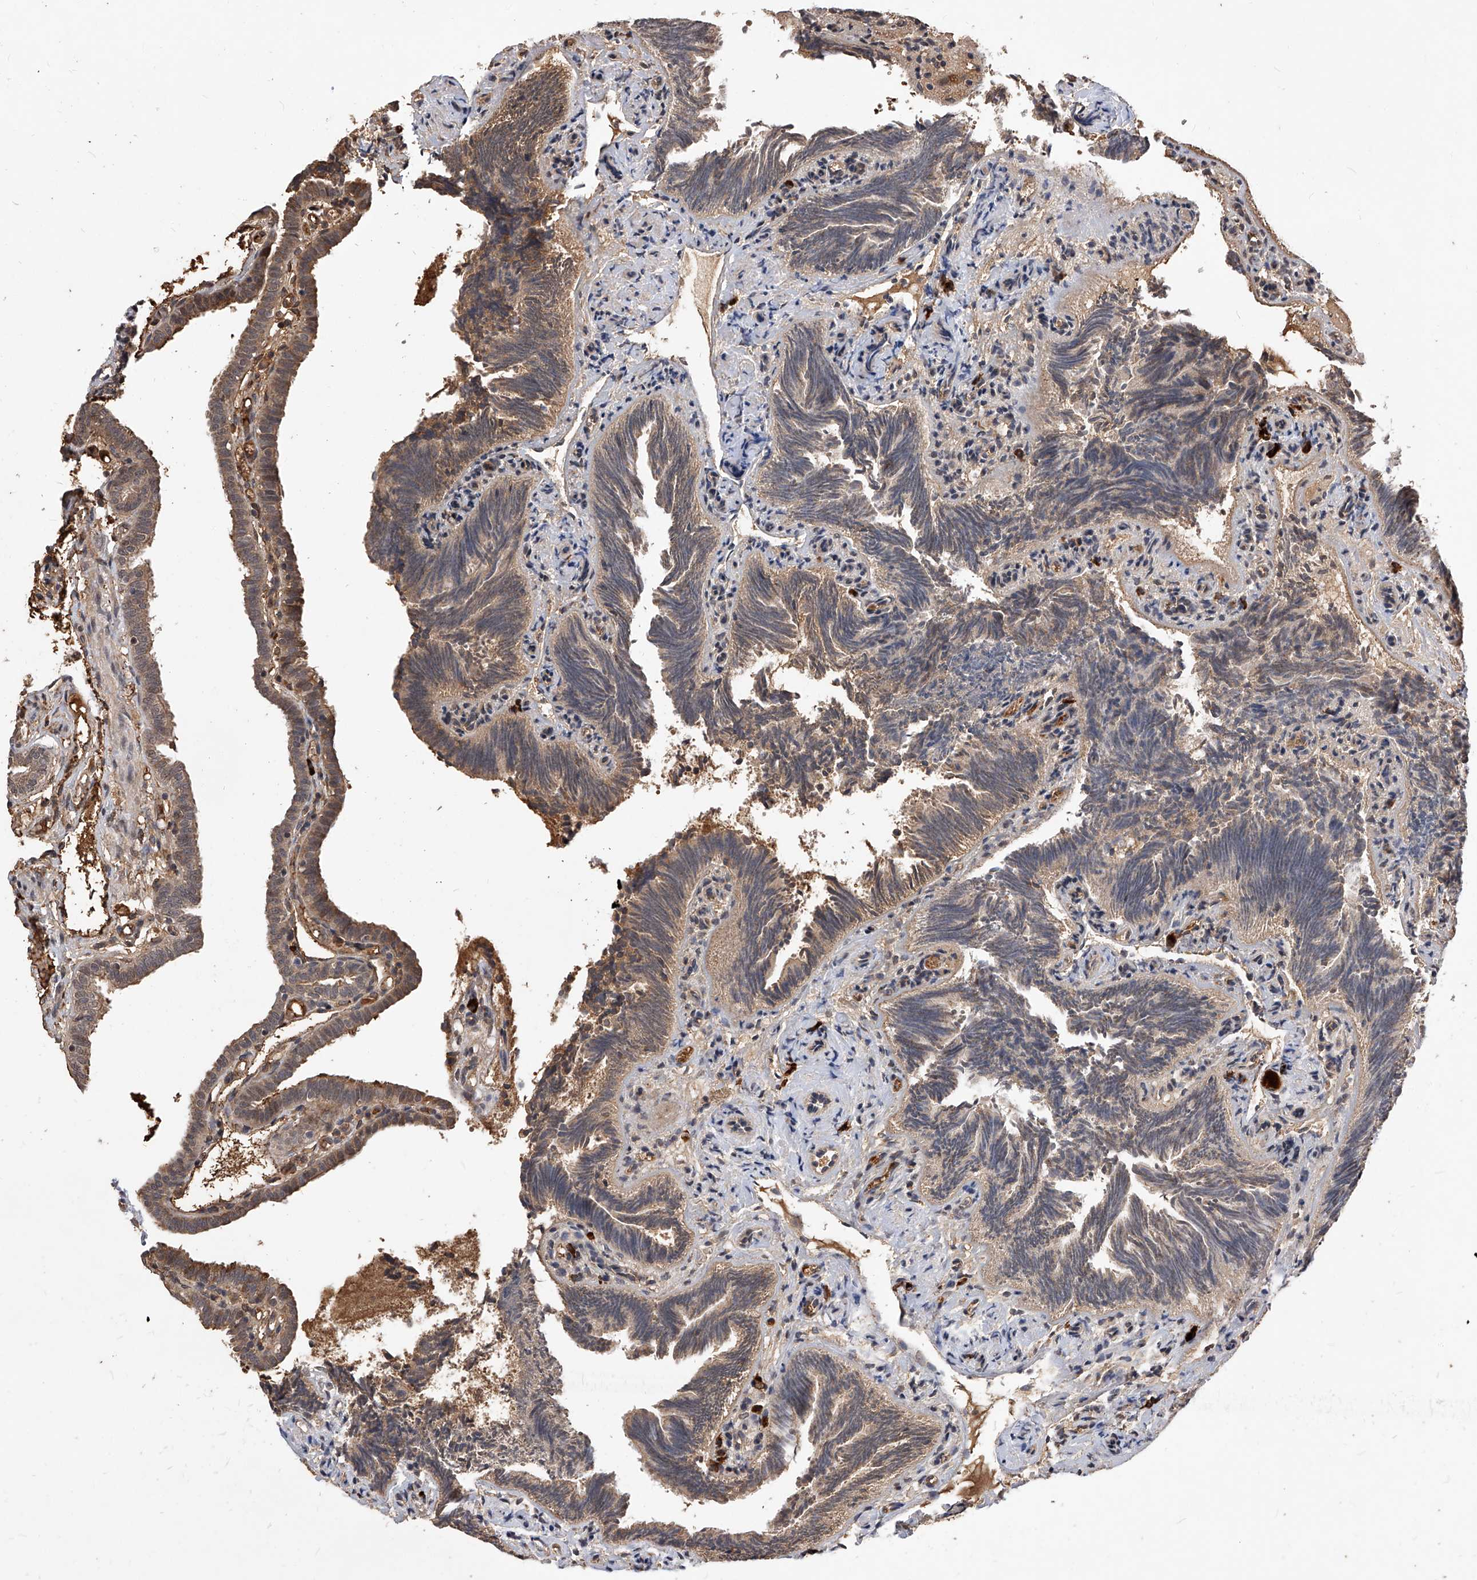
{"staining": {"intensity": "moderate", "quantity": ">75%", "location": "cytoplasmic/membranous"}, "tissue": "fallopian tube", "cell_type": "Glandular cells", "image_type": "normal", "snomed": [{"axis": "morphology", "description": "Normal tissue, NOS"}, {"axis": "topography", "description": "Fallopian tube"}], "caption": "IHC of normal human fallopian tube exhibits medium levels of moderate cytoplasmic/membranous positivity in approximately >75% of glandular cells. Using DAB (brown) and hematoxylin (blue) stains, captured at high magnification using brightfield microscopy.", "gene": "CFAP410", "patient": {"sex": "female", "age": 39}}